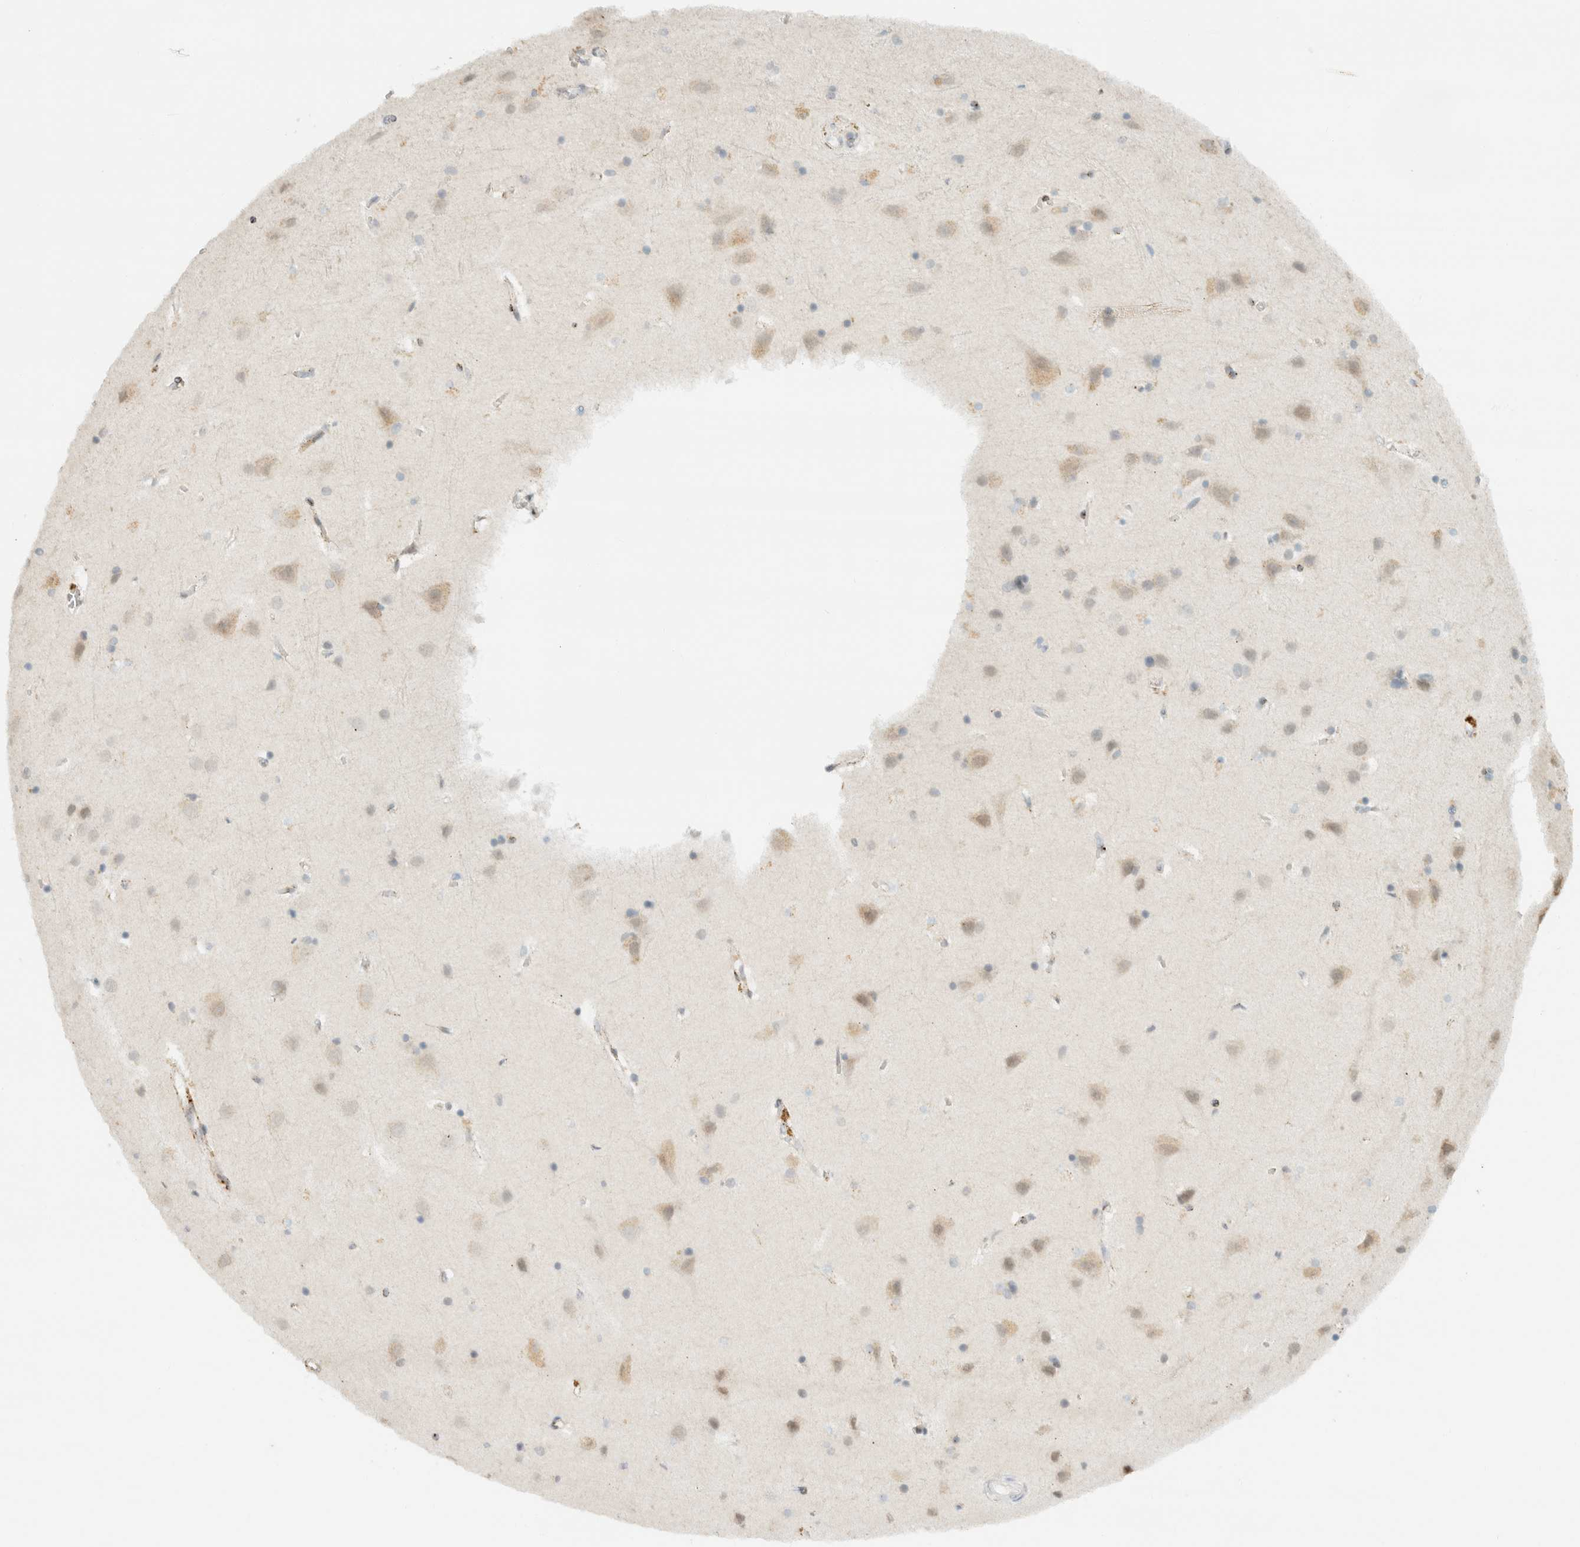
{"staining": {"intensity": "moderate", "quantity": "25%-75%", "location": "cytoplasmic/membranous"}, "tissue": "cerebral cortex", "cell_type": "Endothelial cells", "image_type": "normal", "snomed": [{"axis": "morphology", "description": "Normal tissue, NOS"}, {"axis": "topography", "description": "Cerebral cortex"}], "caption": "Benign cerebral cortex reveals moderate cytoplasmic/membranous positivity in about 25%-75% of endothelial cells, visualized by immunohistochemistry.", "gene": "ITPRID1", "patient": {"sex": "male", "age": 54}}